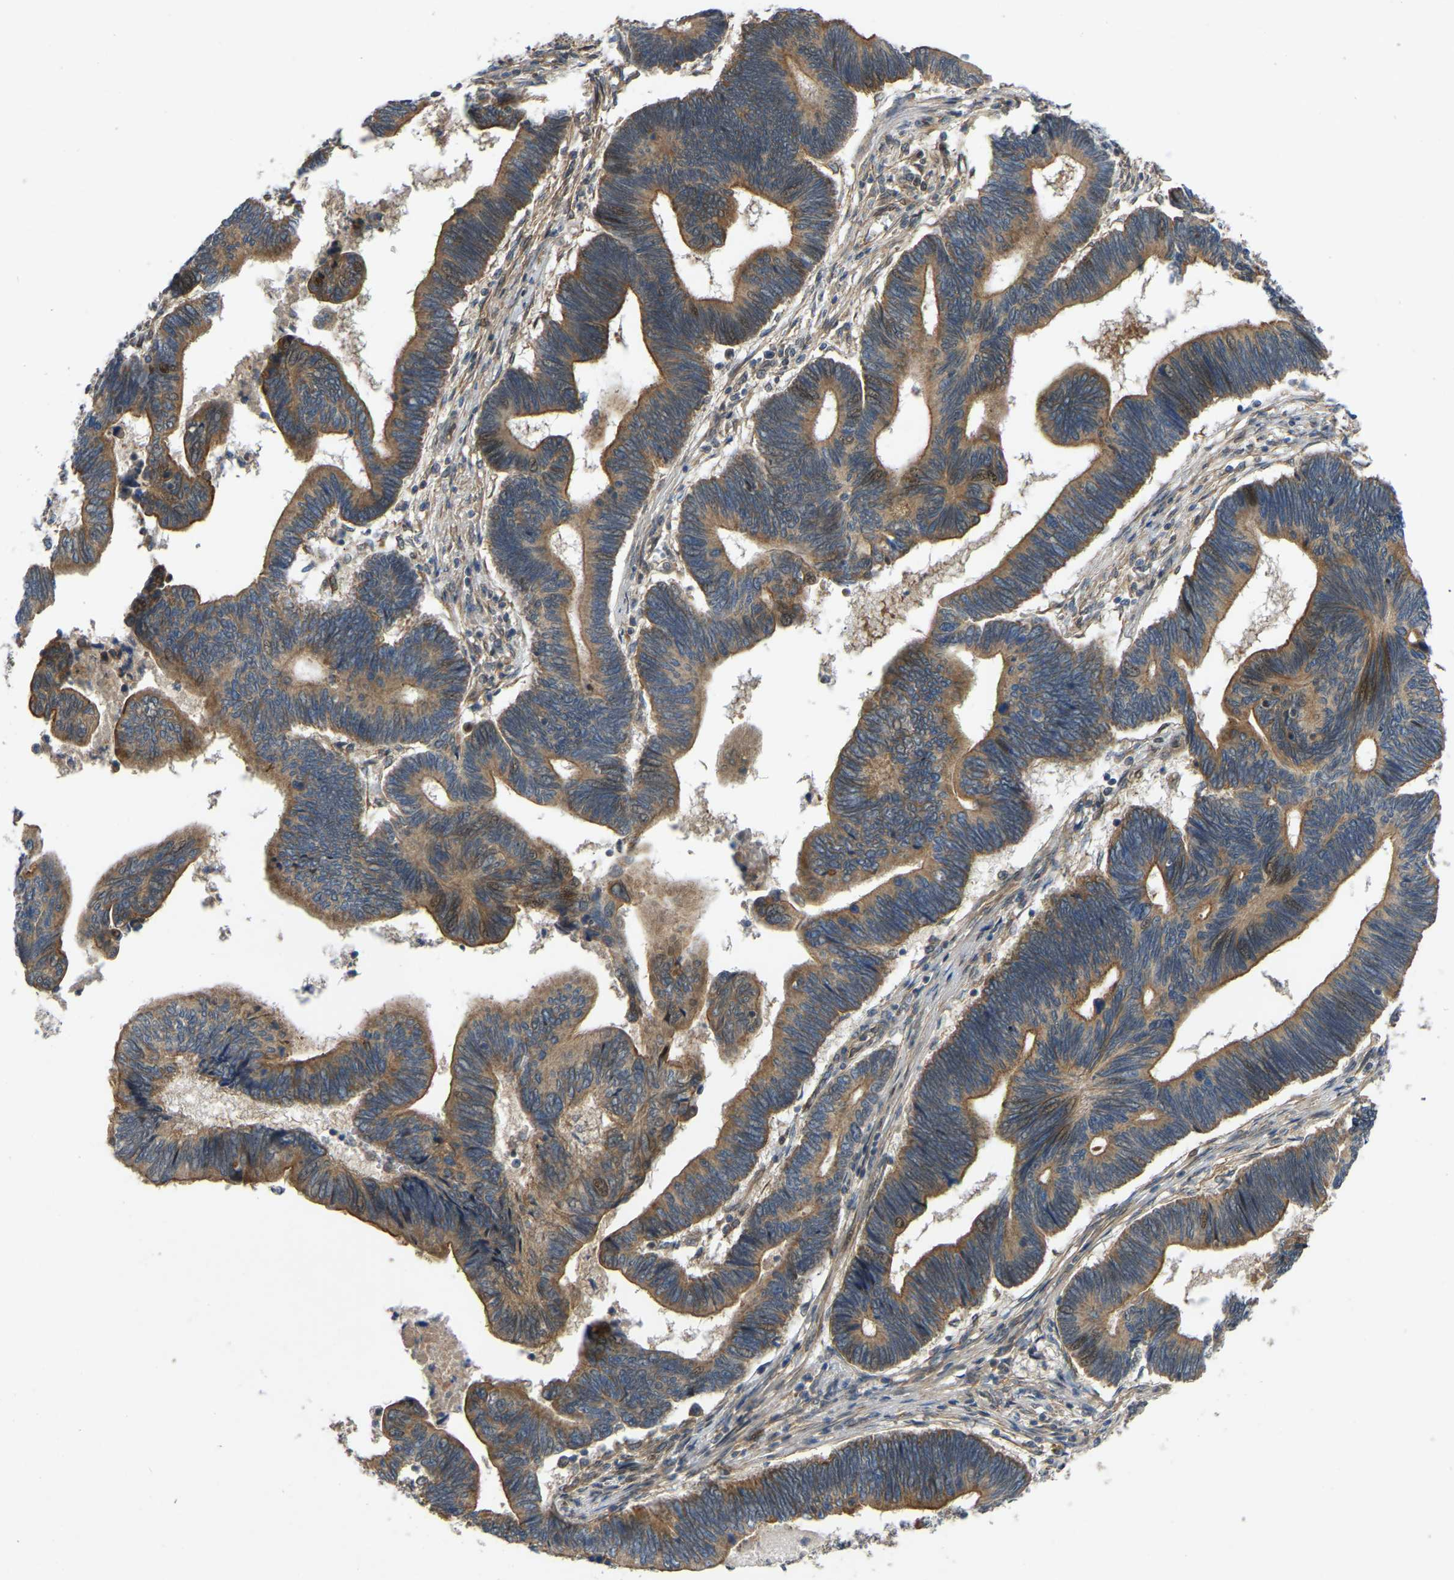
{"staining": {"intensity": "moderate", "quantity": ">75%", "location": "cytoplasmic/membranous"}, "tissue": "pancreatic cancer", "cell_type": "Tumor cells", "image_type": "cancer", "snomed": [{"axis": "morphology", "description": "Adenocarcinoma, NOS"}, {"axis": "topography", "description": "Pancreas"}], "caption": "A brown stain labels moderate cytoplasmic/membranous staining of a protein in human pancreatic cancer tumor cells.", "gene": "C21orf91", "patient": {"sex": "female", "age": 70}}